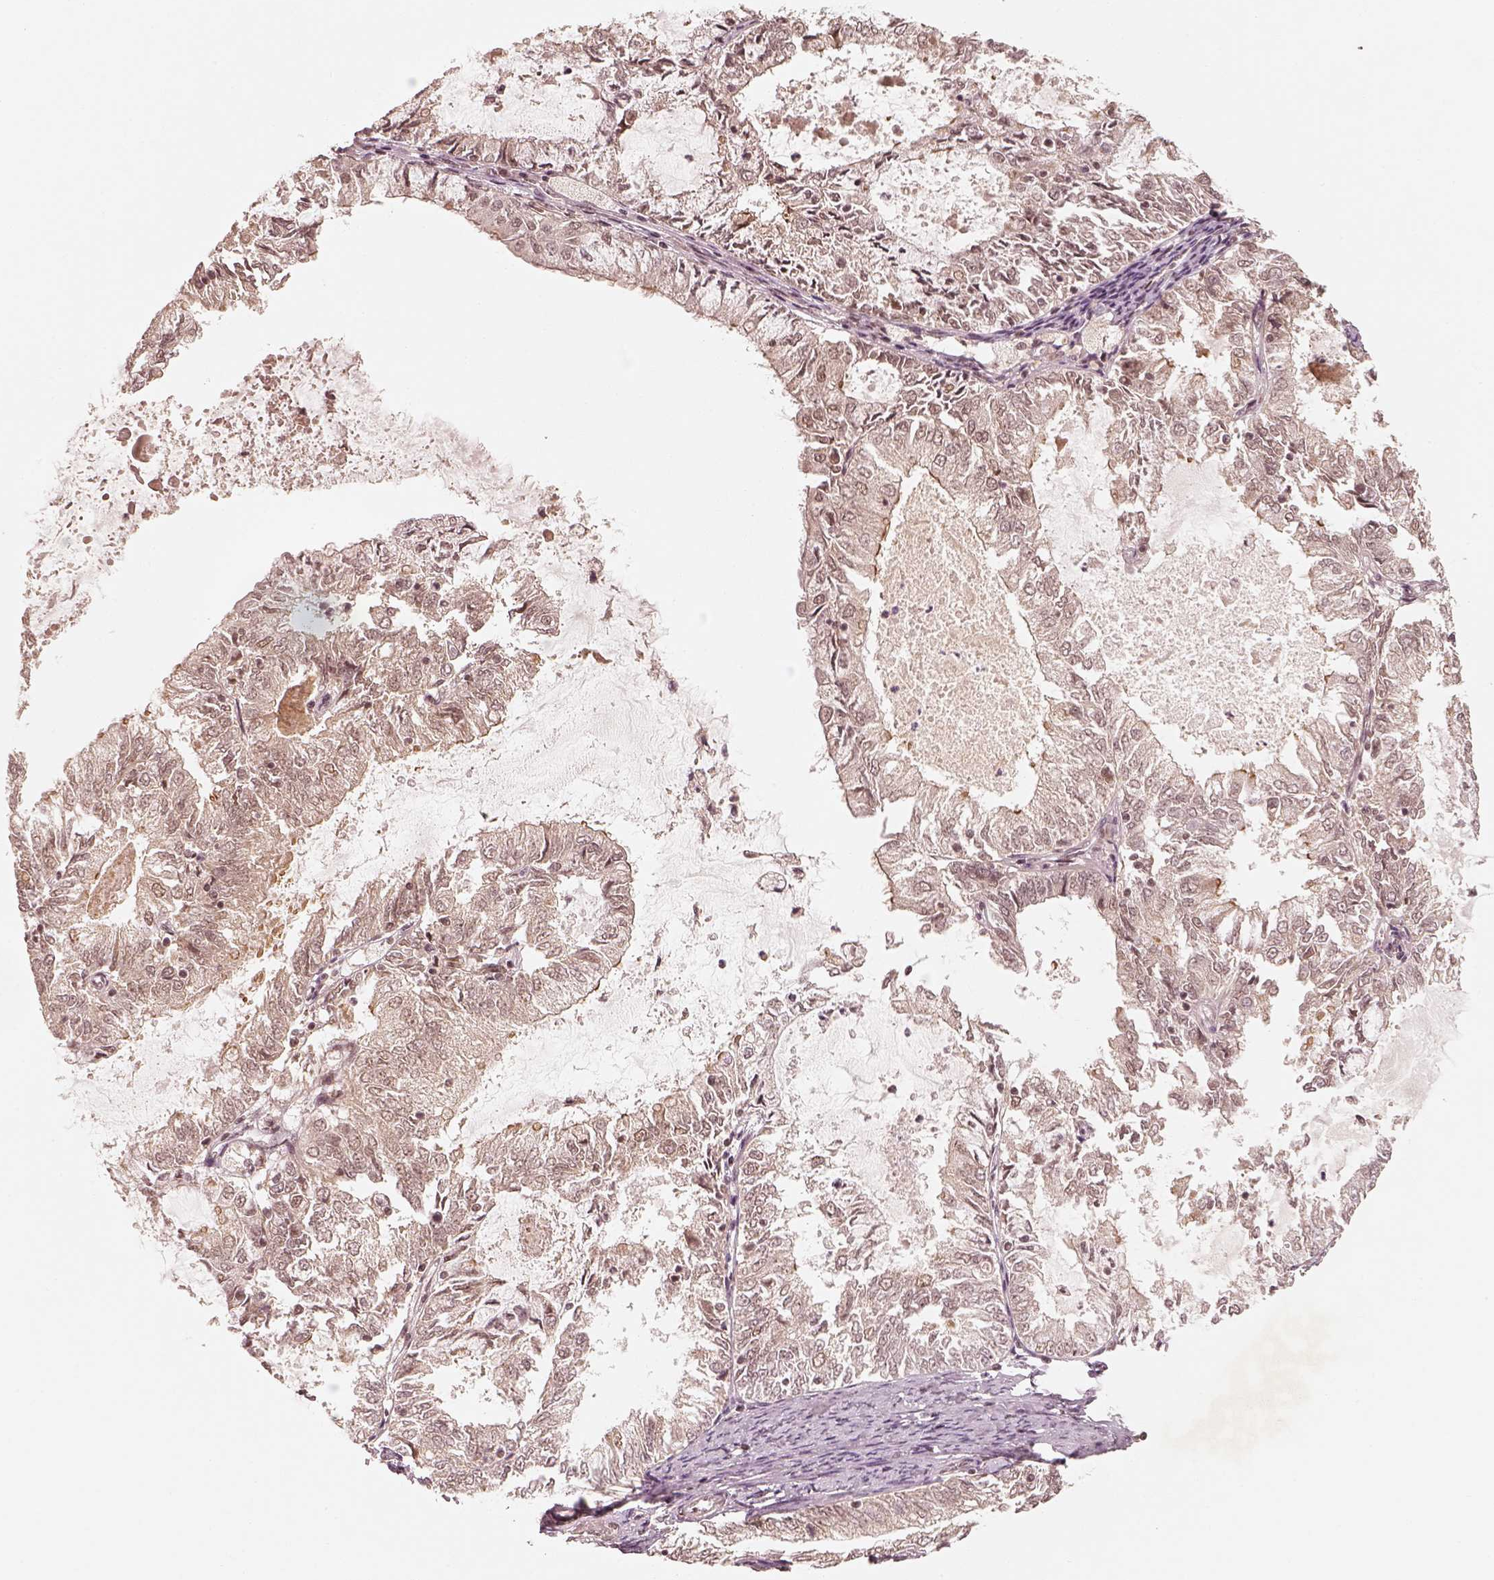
{"staining": {"intensity": "negative", "quantity": "none", "location": "none"}, "tissue": "endometrial cancer", "cell_type": "Tumor cells", "image_type": "cancer", "snomed": [{"axis": "morphology", "description": "Adenocarcinoma, NOS"}, {"axis": "topography", "description": "Endometrium"}], "caption": "Immunohistochemical staining of human endometrial adenocarcinoma shows no significant staining in tumor cells.", "gene": "GMEB2", "patient": {"sex": "female", "age": 57}}